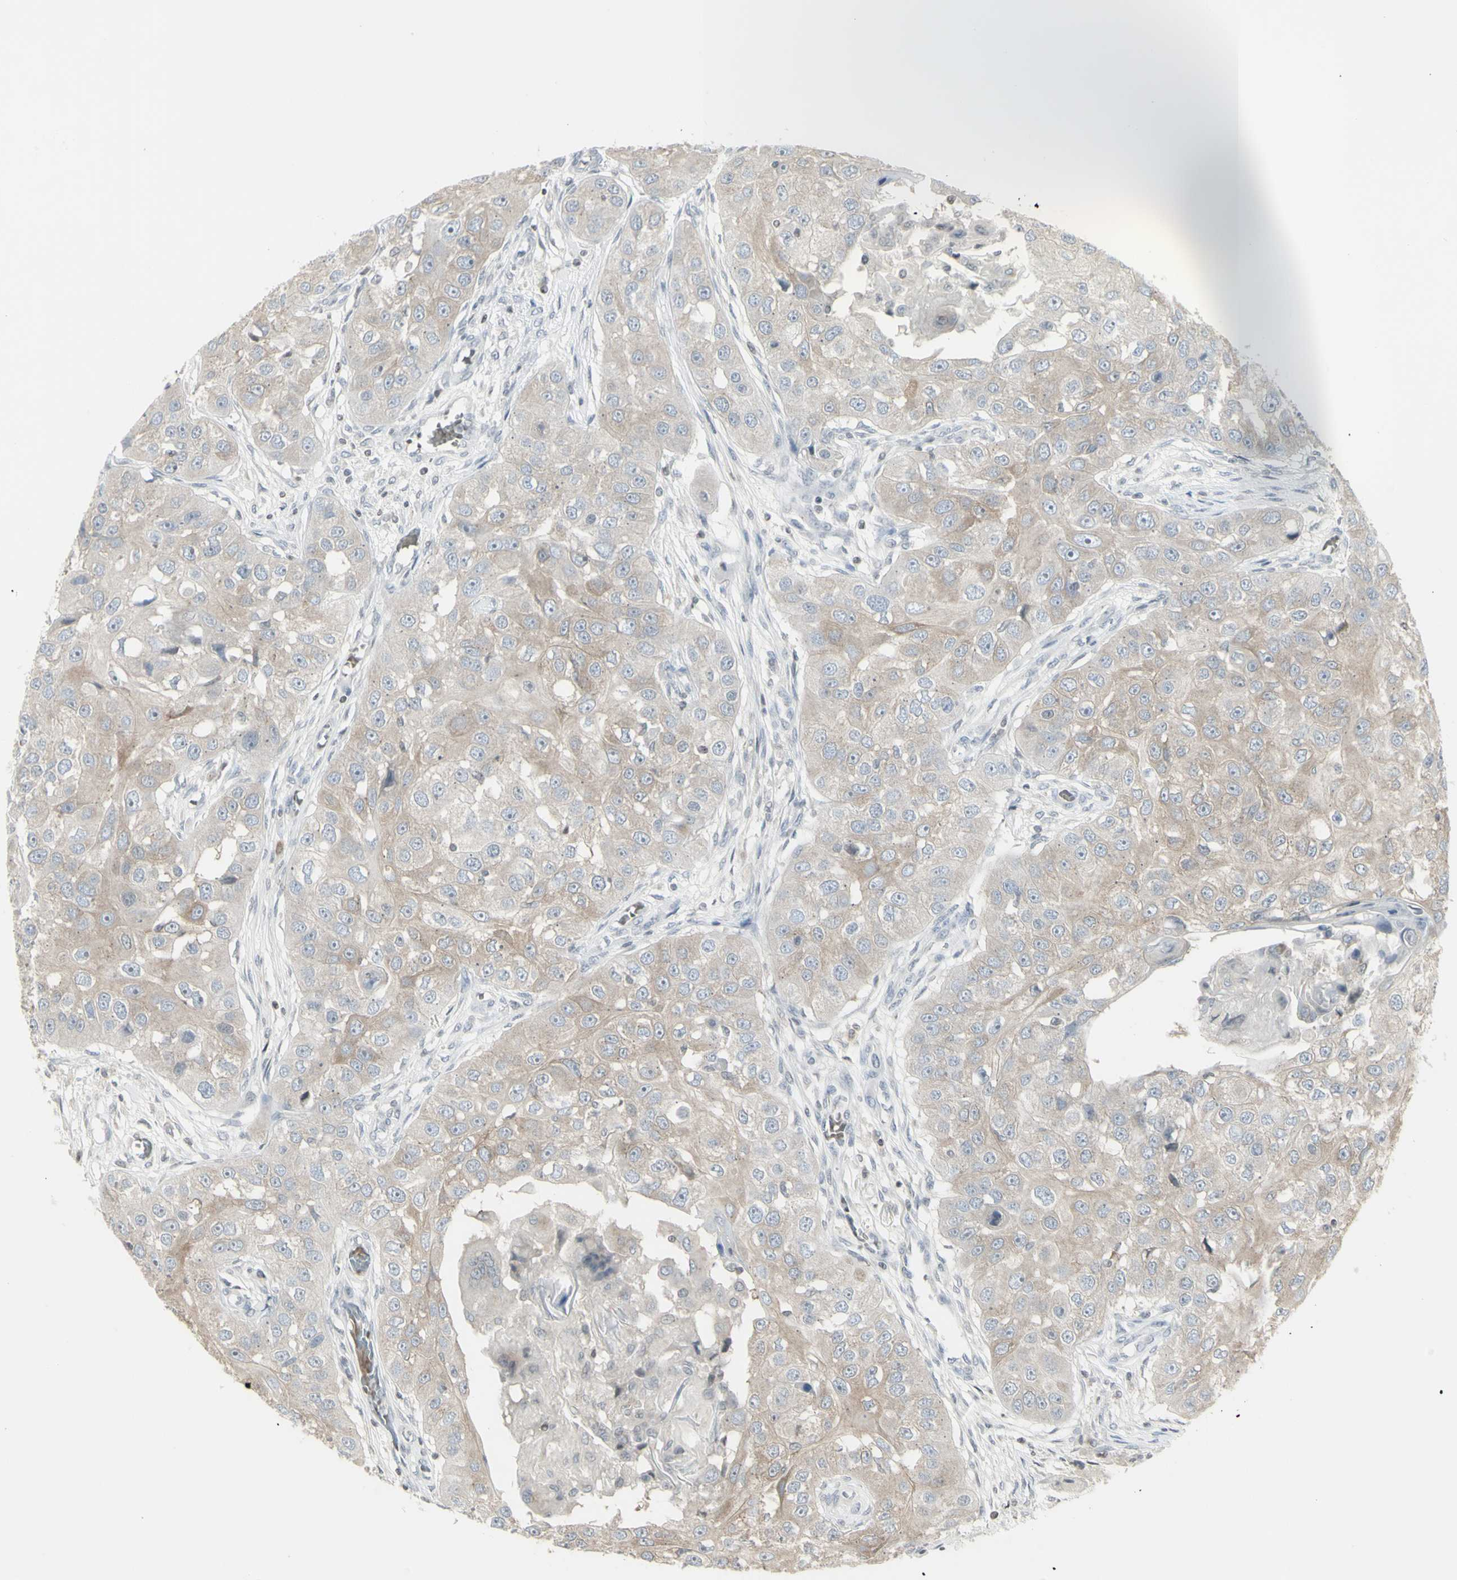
{"staining": {"intensity": "negative", "quantity": "none", "location": "none"}, "tissue": "head and neck cancer", "cell_type": "Tumor cells", "image_type": "cancer", "snomed": [{"axis": "morphology", "description": "Normal tissue, NOS"}, {"axis": "morphology", "description": "Squamous cell carcinoma, NOS"}, {"axis": "topography", "description": "Skeletal muscle"}, {"axis": "topography", "description": "Head-Neck"}], "caption": "Head and neck cancer was stained to show a protein in brown. There is no significant expression in tumor cells.", "gene": "MUC5AC", "patient": {"sex": "male", "age": 51}}